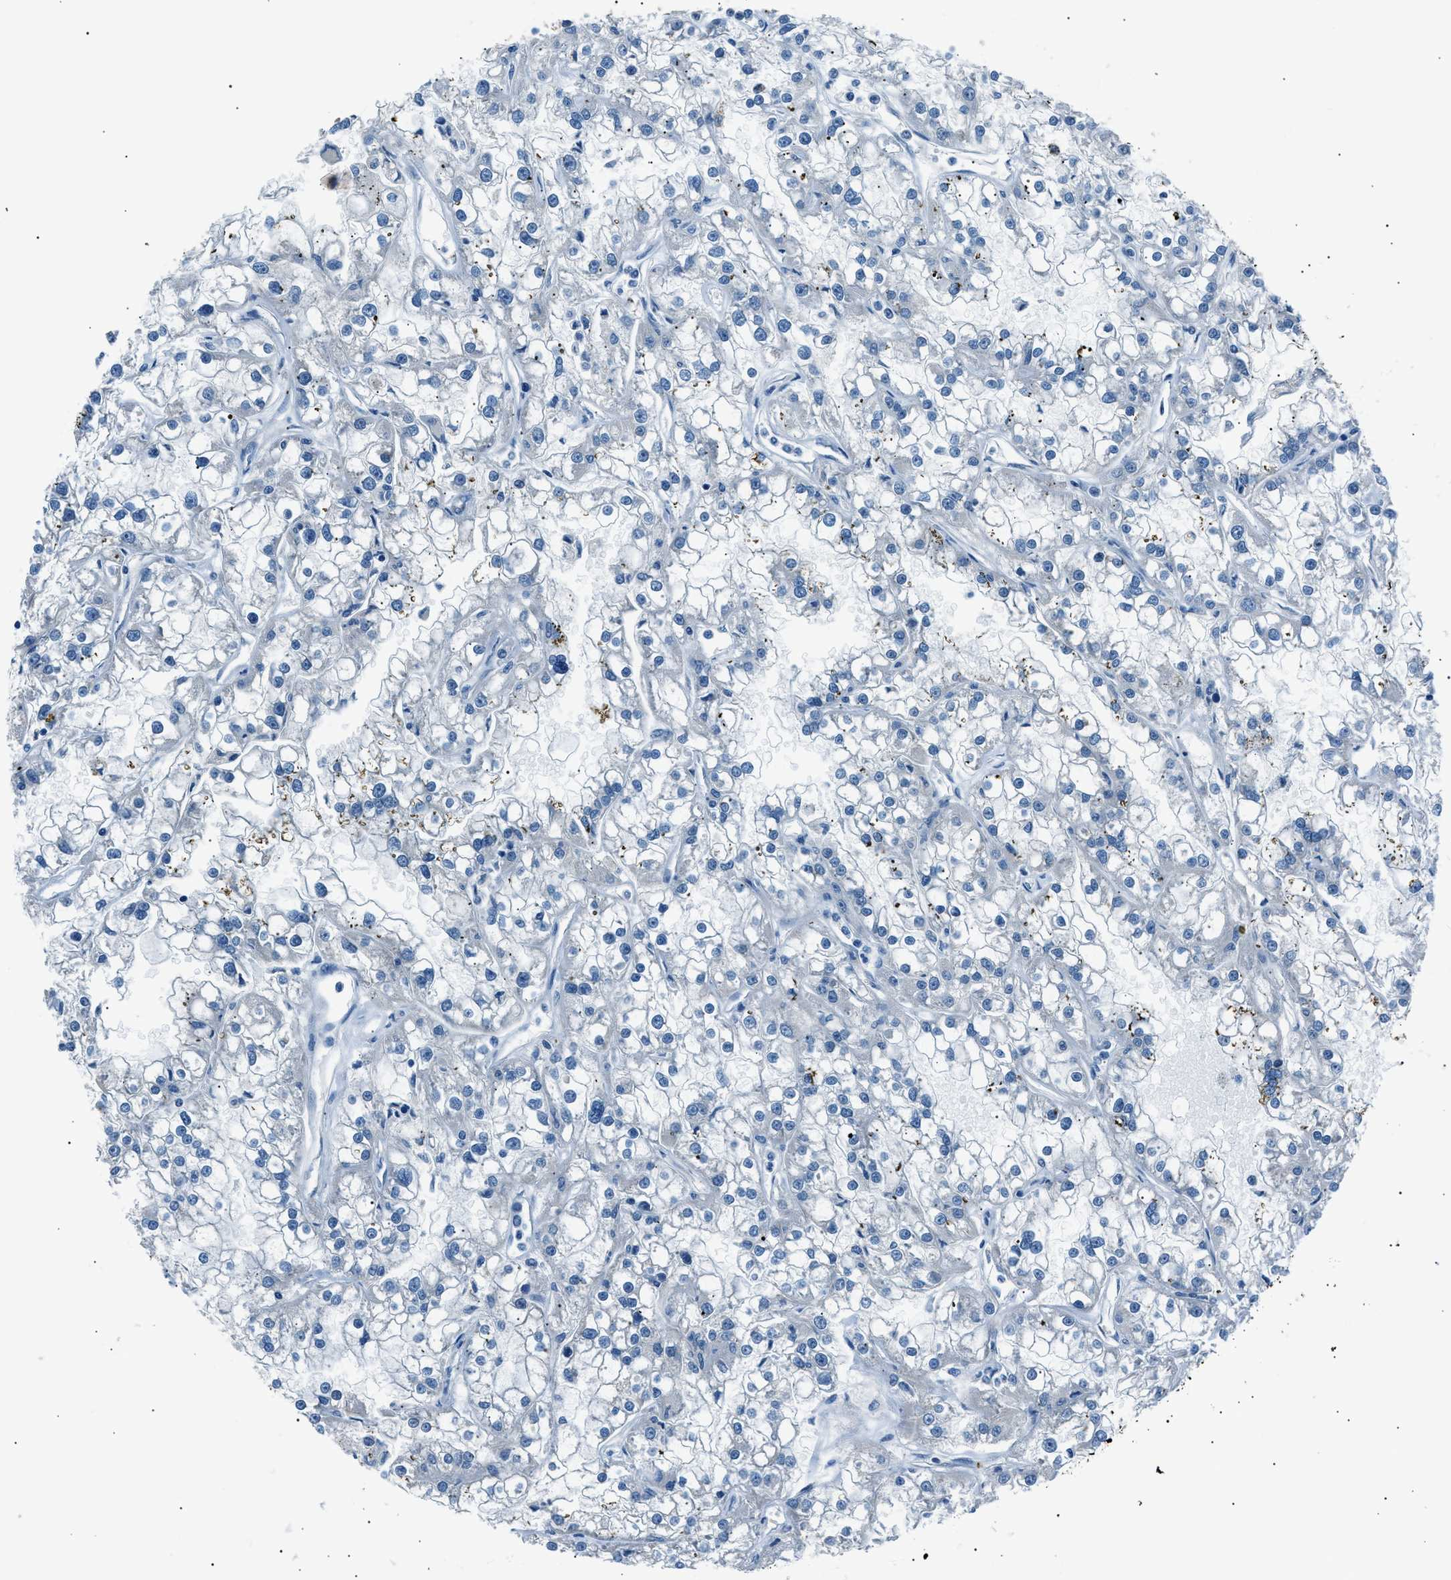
{"staining": {"intensity": "negative", "quantity": "none", "location": "none"}, "tissue": "renal cancer", "cell_type": "Tumor cells", "image_type": "cancer", "snomed": [{"axis": "morphology", "description": "Adenocarcinoma, NOS"}, {"axis": "topography", "description": "Kidney"}], "caption": "A micrograph of renal cancer (adenocarcinoma) stained for a protein exhibits no brown staining in tumor cells. (DAB (3,3'-diaminobenzidine) immunohistochemistry (IHC) visualized using brightfield microscopy, high magnification).", "gene": "LRRC37B", "patient": {"sex": "female", "age": 52}}